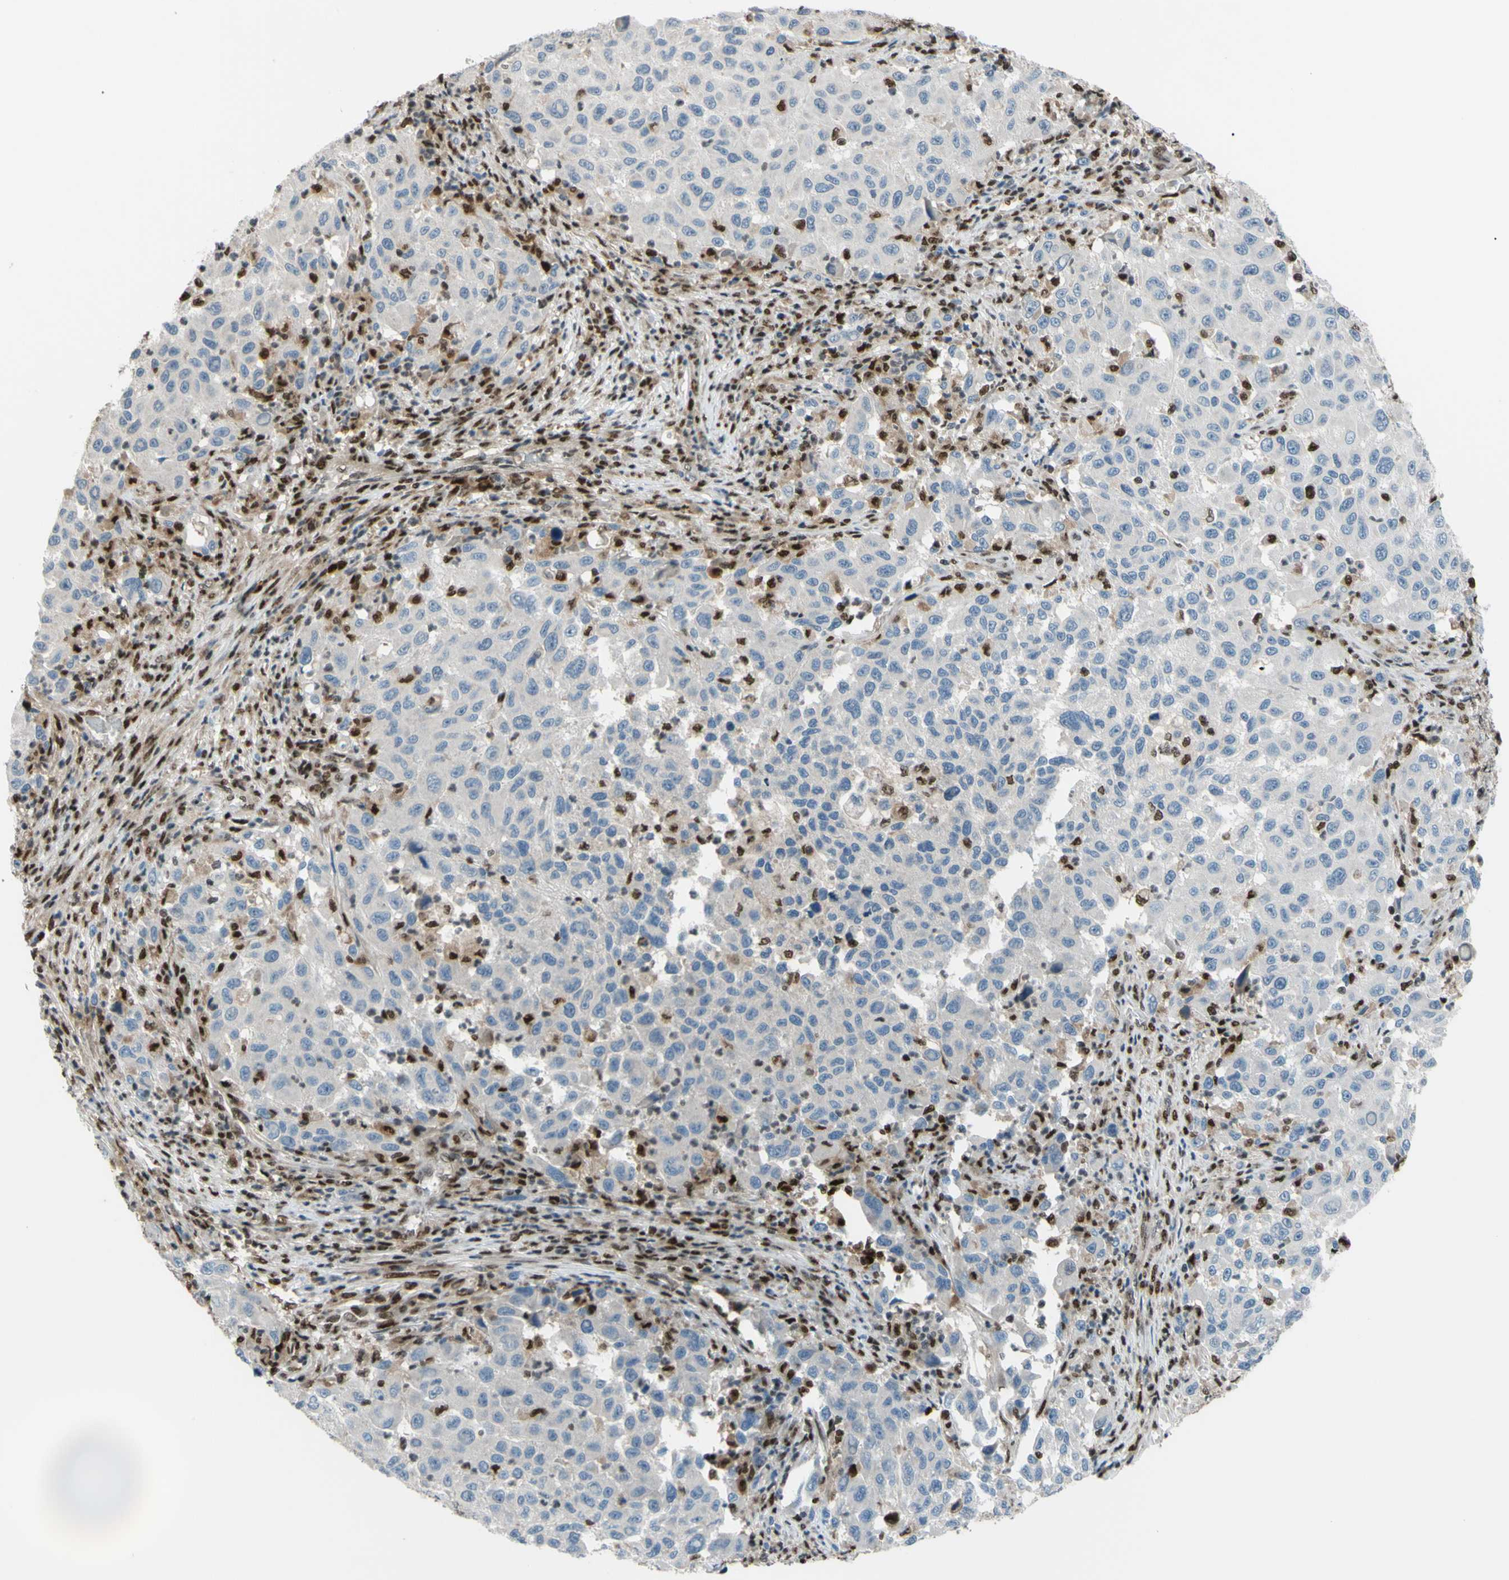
{"staining": {"intensity": "weak", "quantity": ">75%", "location": "cytoplasmic/membranous"}, "tissue": "melanoma", "cell_type": "Tumor cells", "image_type": "cancer", "snomed": [{"axis": "morphology", "description": "Malignant melanoma, Metastatic site"}, {"axis": "topography", "description": "Lymph node"}], "caption": "Melanoma tissue displays weak cytoplasmic/membranous staining in approximately >75% of tumor cells, visualized by immunohistochemistry.", "gene": "FKBP5", "patient": {"sex": "male", "age": 61}}